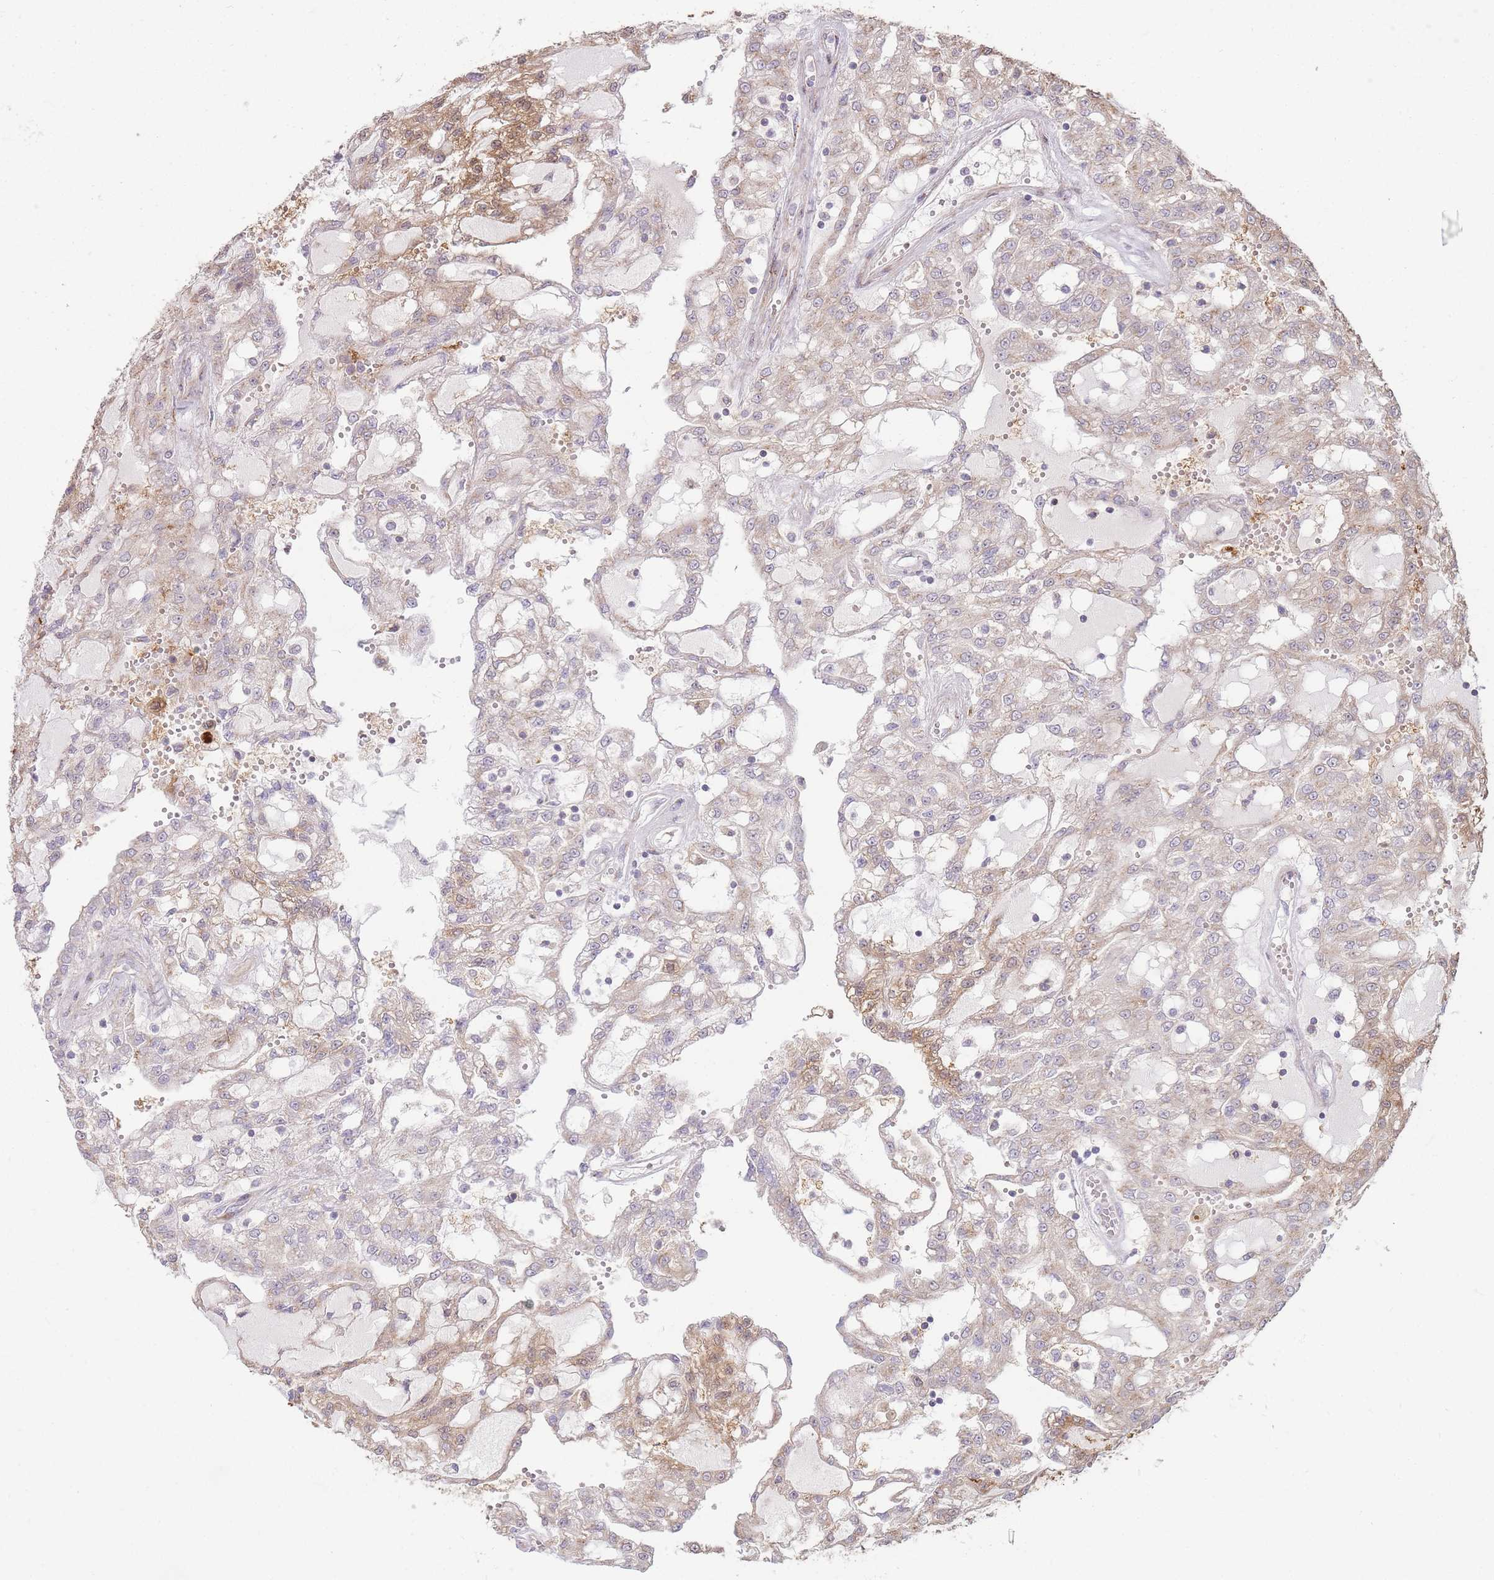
{"staining": {"intensity": "moderate", "quantity": "25%-75%", "location": "cytoplasmic/membranous"}, "tissue": "renal cancer", "cell_type": "Tumor cells", "image_type": "cancer", "snomed": [{"axis": "morphology", "description": "Adenocarcinoma, NOS"}, {"axis": "topography", "description": "Kidney"}], "caption": "Renal adenocarcinoma stained for a protein exhibits moderate cytoplasmic/membranous positivity in tumor cells.", "gene": "PPP3R2", "patient": {"sex": "male", "age": 63}}